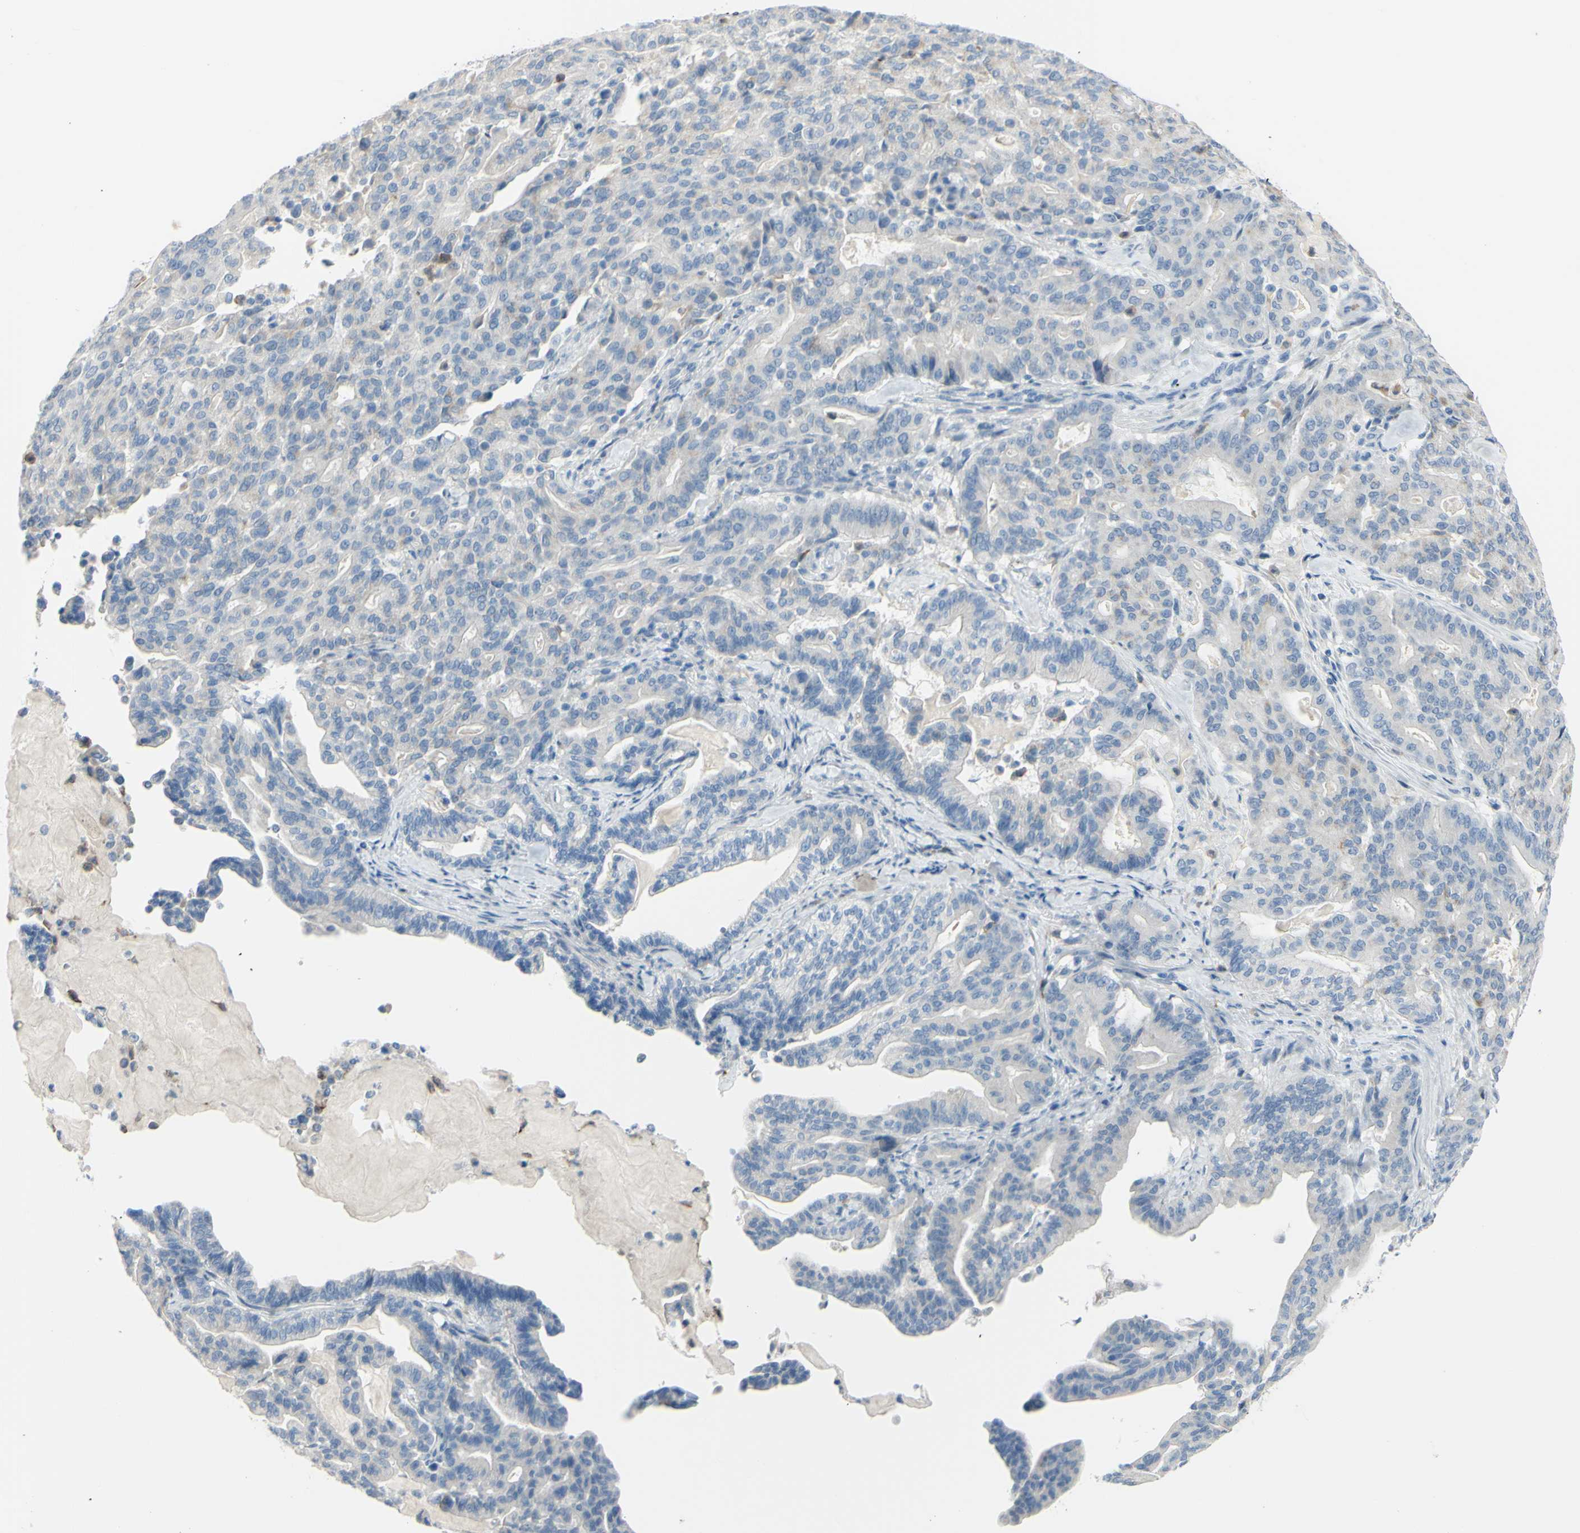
{"staining": {"intensity": "negative", "quantity": "none", "location": "none"}, "tissue": "pancreatic cancer", "cell_type": "Tumor cells", "image_type": "cancer", "snomed": [{"axis": "morphology", "description": "Adenocarcinoma, NOS"}, {"axis": "topography", "description": "Pancreas"}], "caption": "Immunohistochemistry histopathology image of neoplastic tissue: pancreatic cancer stained with DAB (3,3'-diaminobenzidine) displays no significant protein staining in tumor cells. (Immunohistochemistry (ihc), brightfield microscopy, high magnification).", "gene": "ZNF557", "patient": {"sex": "male", "age": 63}}